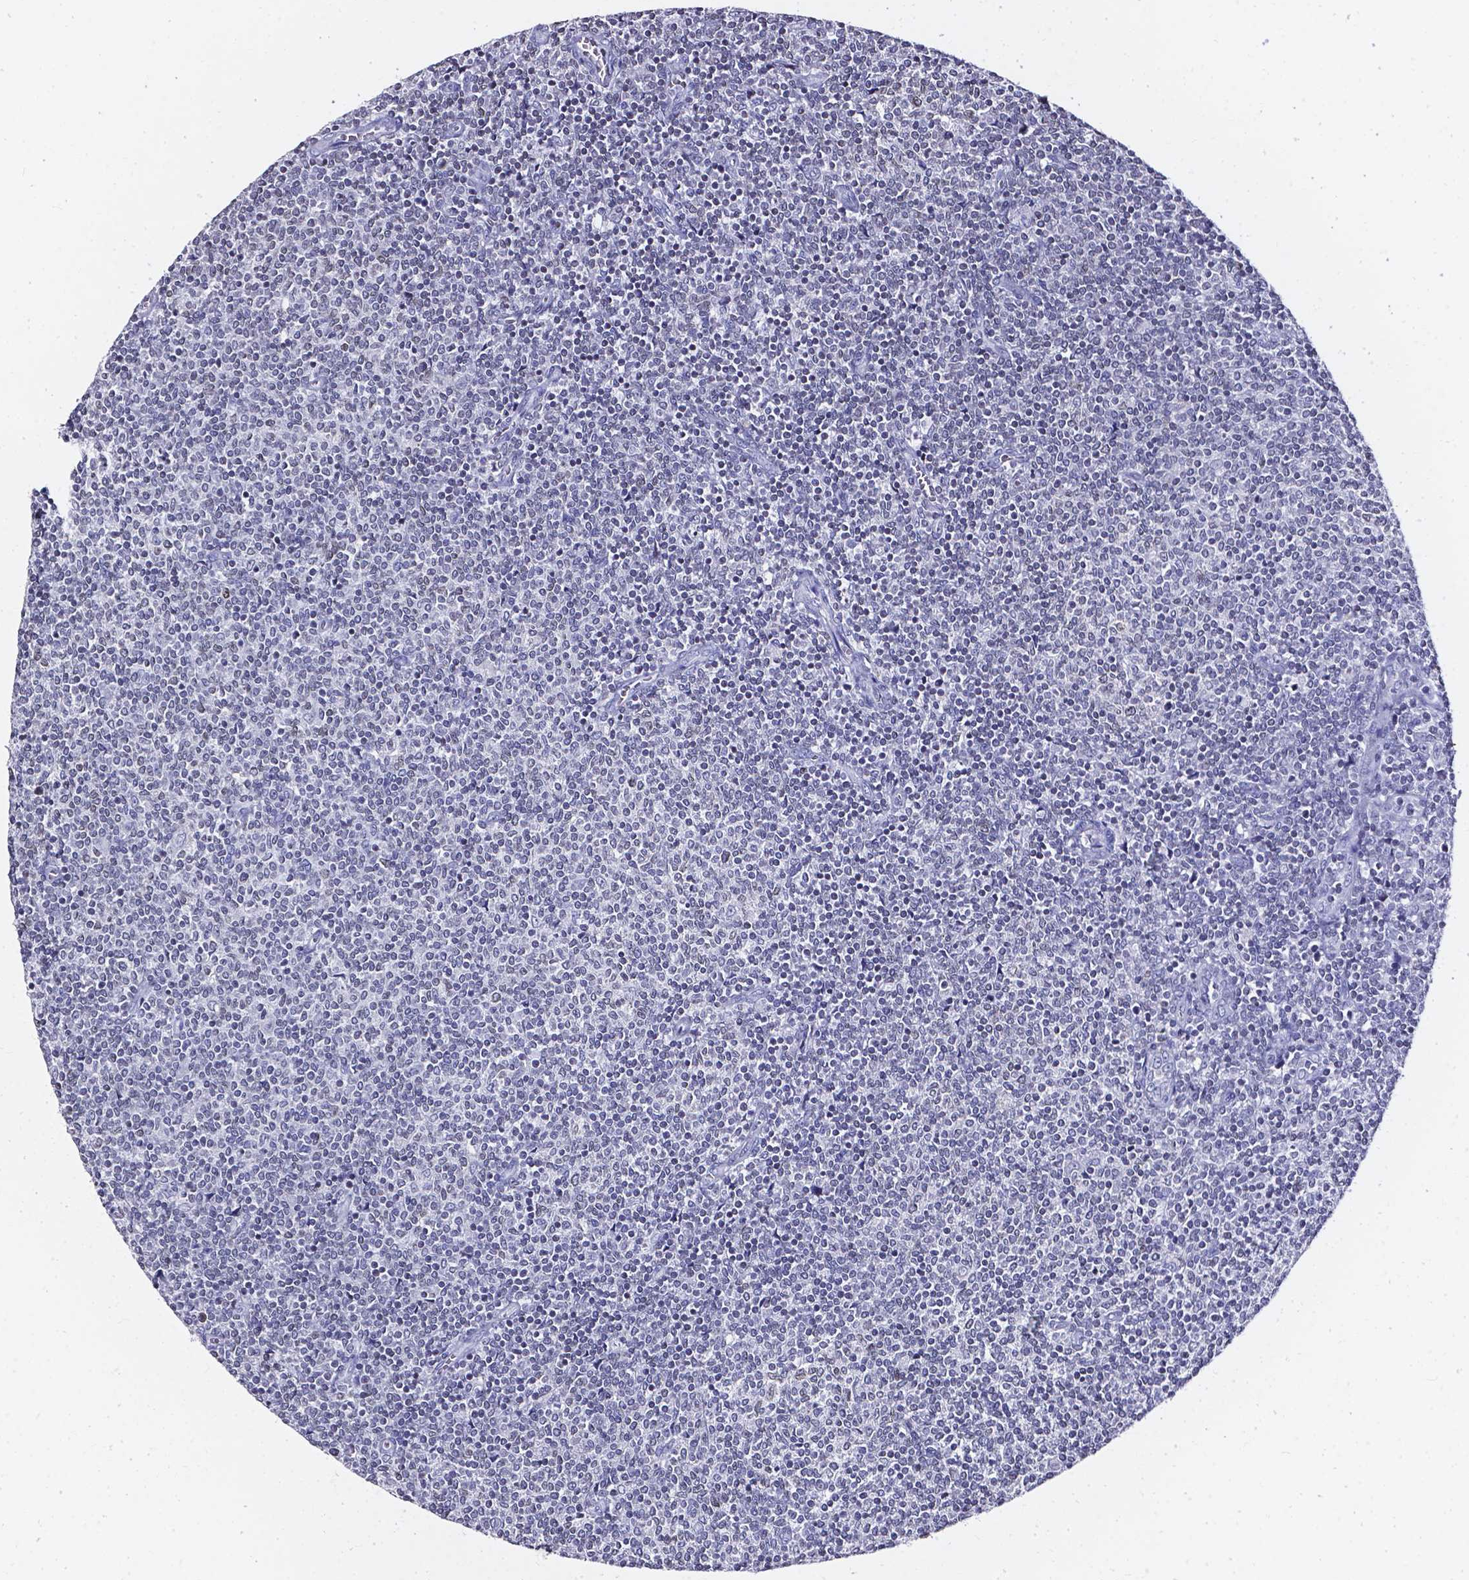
{"staining": {"intensity": "negative", "quantity": "none", "location": "none"}, "tissue": "lymphoma", "cell_type": "Tumor cells", "image_type": "cancer", "snomed": [{"axis": "morphology", "description": "Malignant lymphoma, non-Hodgkin's type, Low grade"}, {"axis": "topography", "description": "Lymph node"}], "caption": "This is an immunohistochemistry photomicrograph of lymphoma. There is no expression in tumor cells.", "gene": "AKR1B10", "patient": {"sex": "male", "age": 52}}